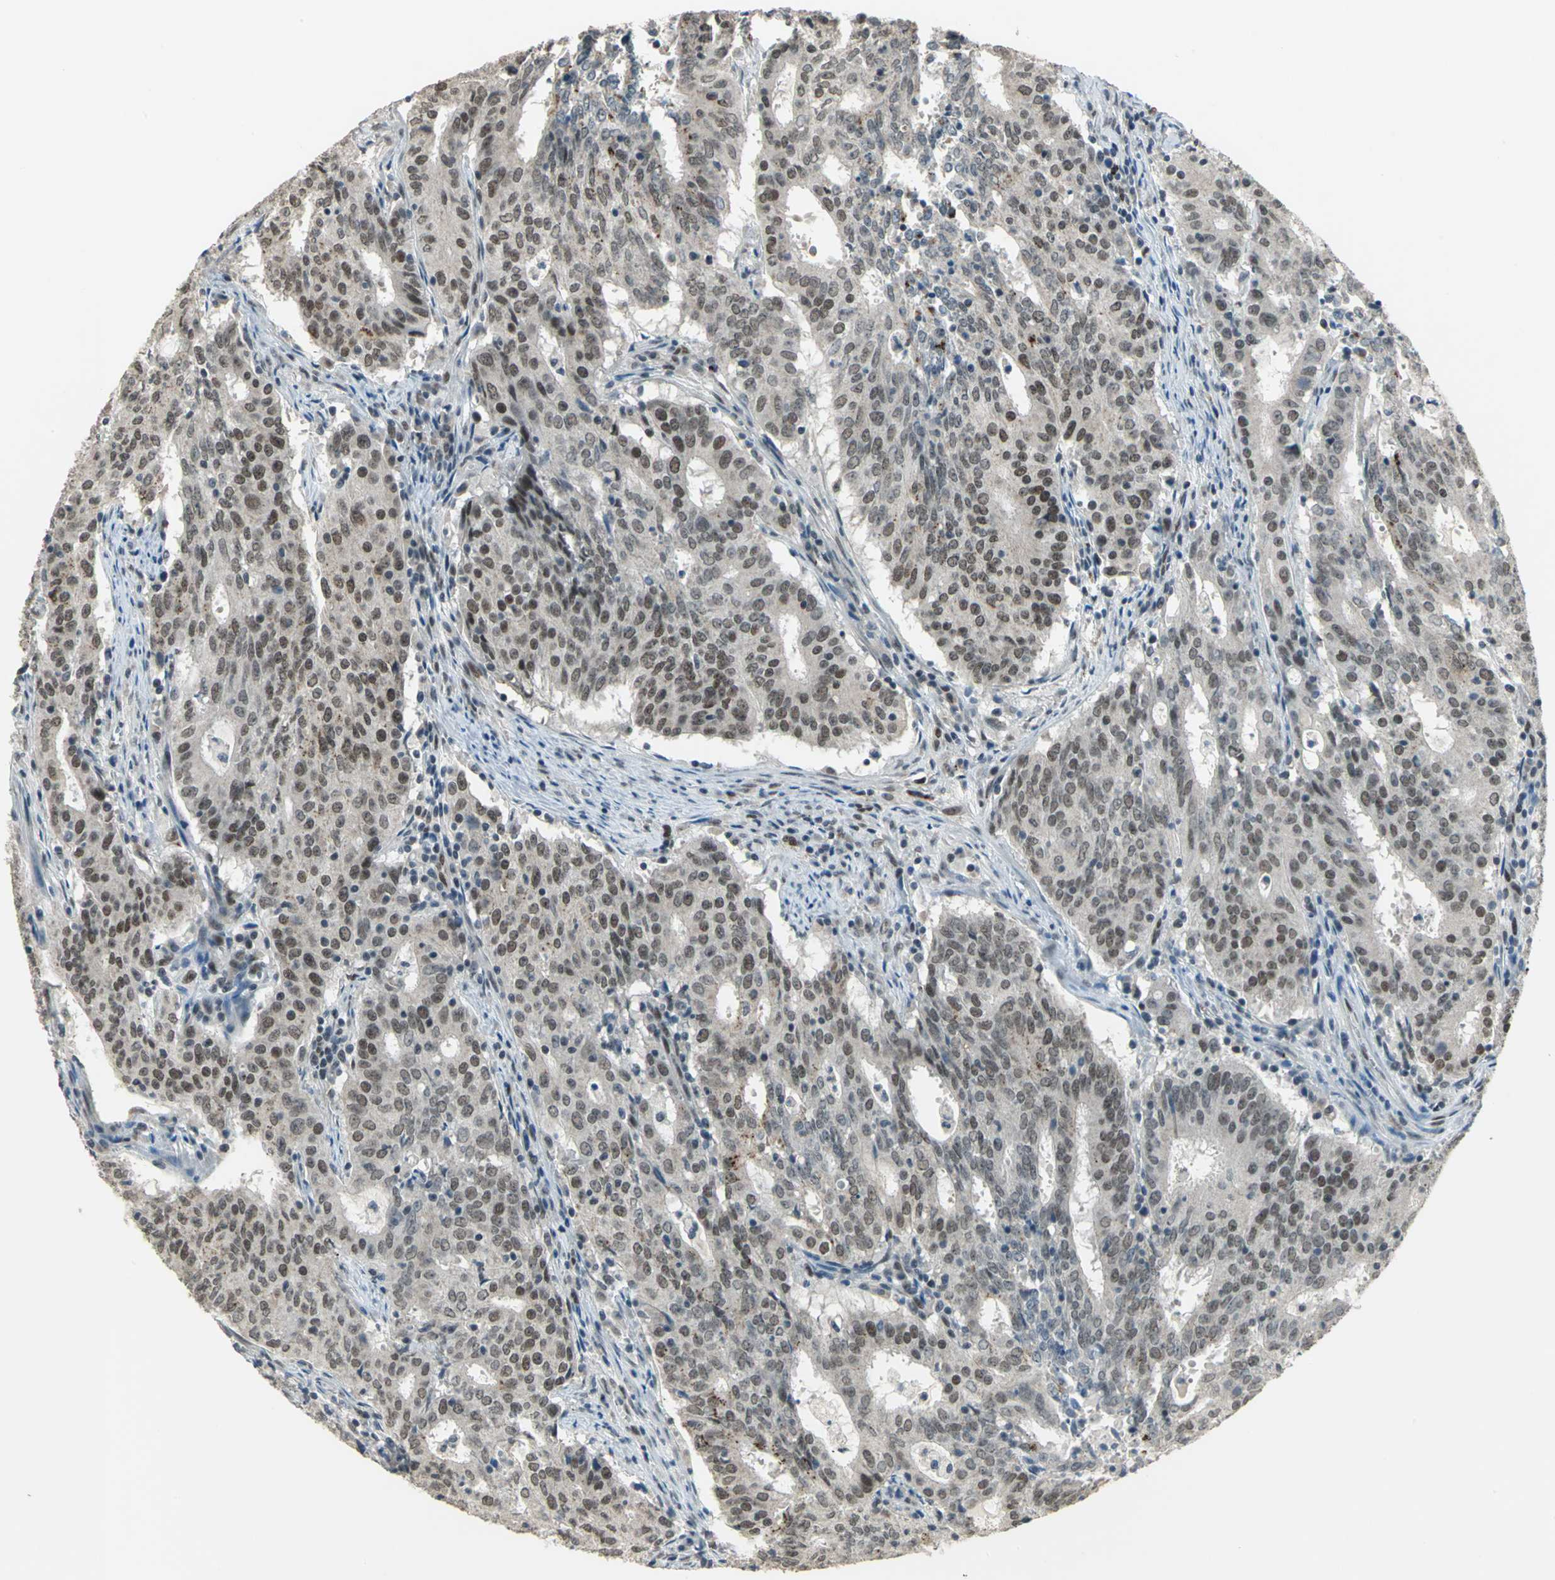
{"staining": {"intensity": "moderate", "quantity": "25%-75%", "location": "nuclear"}, "tissue": "cervical cancer", "cell_type": "Tumor cells", "image_type": "cancer", "snomed": [{"axis": "morphology", "description": "Adenocarcinoma, NOS"}, {"axis": "topography", "description": "Cervix"}], "caption": "Immunohistochemistry photomicrograph of neoplastic tissue: adenocarcinoma (cervical) stained using immunohistochemistry (IHC) displays medium levels of moderate protein expression localized specifically in the nuclear of tumor cells, appearing as a nuclear brown color.", "gene": "ELF2", "patient": {"sex": "female", "age": 44}}